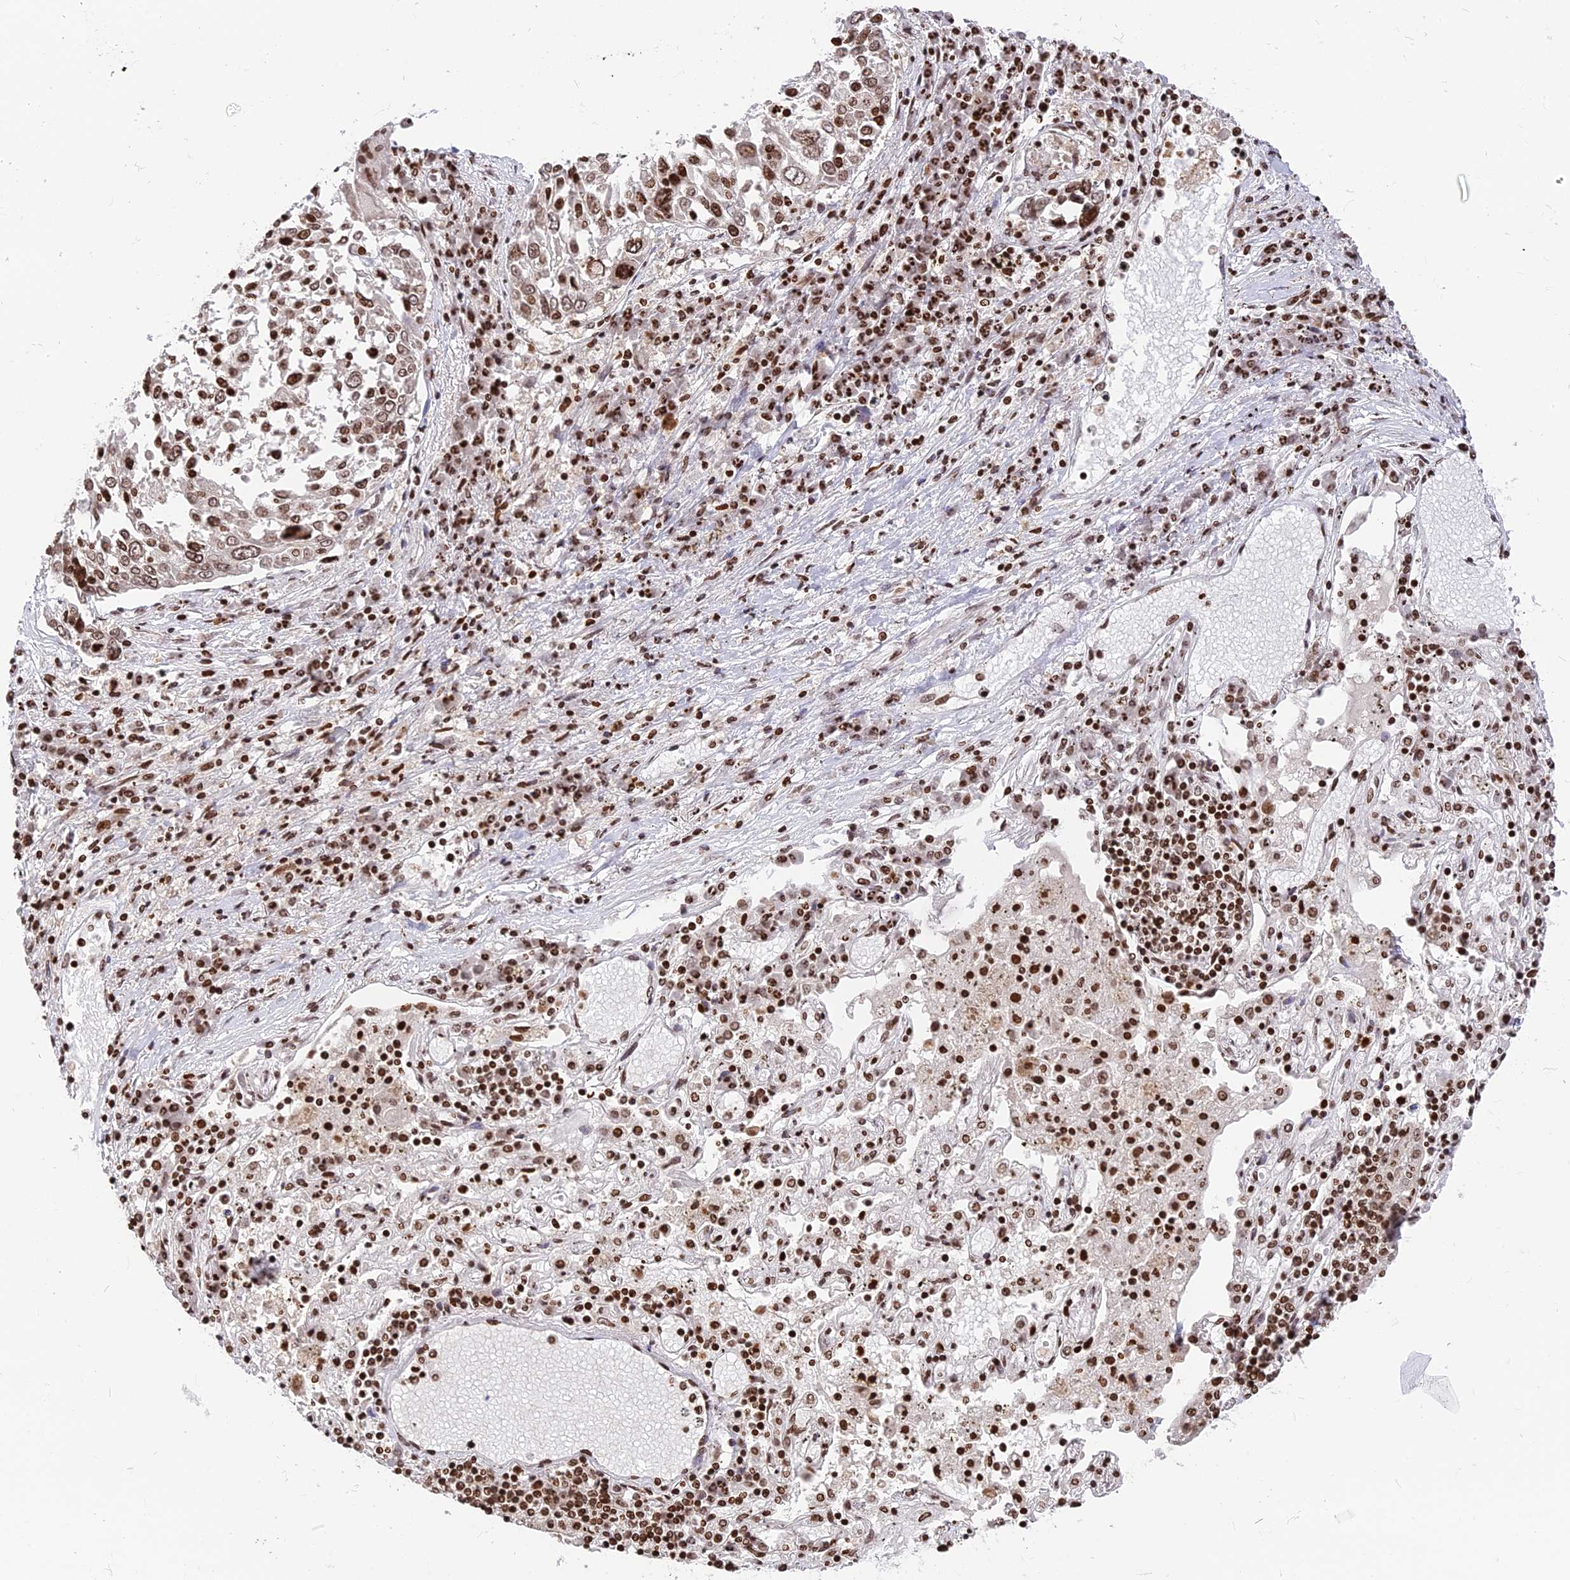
{"staining": {"intensity": "moderate", "quantity": ">75%", "location": "nuclear"}, "tissue": "lung cancer", "cell_type": "Tumor cells", "image_type": "cancer", "snomed": [{"axis": "morphology", "description": "Squamous cell carcinoma, NOS"}, {"axis": "topography", "description": "Lung"}], "caption": "High-magnification brightfield microscopy of squamous cell carcinoma (lung) stained with DAB (brown) and counterstained with hematoxylin (blue). tumor cells exhibit moderate nuclear staining is identified in about>75% of cells.", "gene": "TET2", "patient": {"sex": "male", "age": 65}}